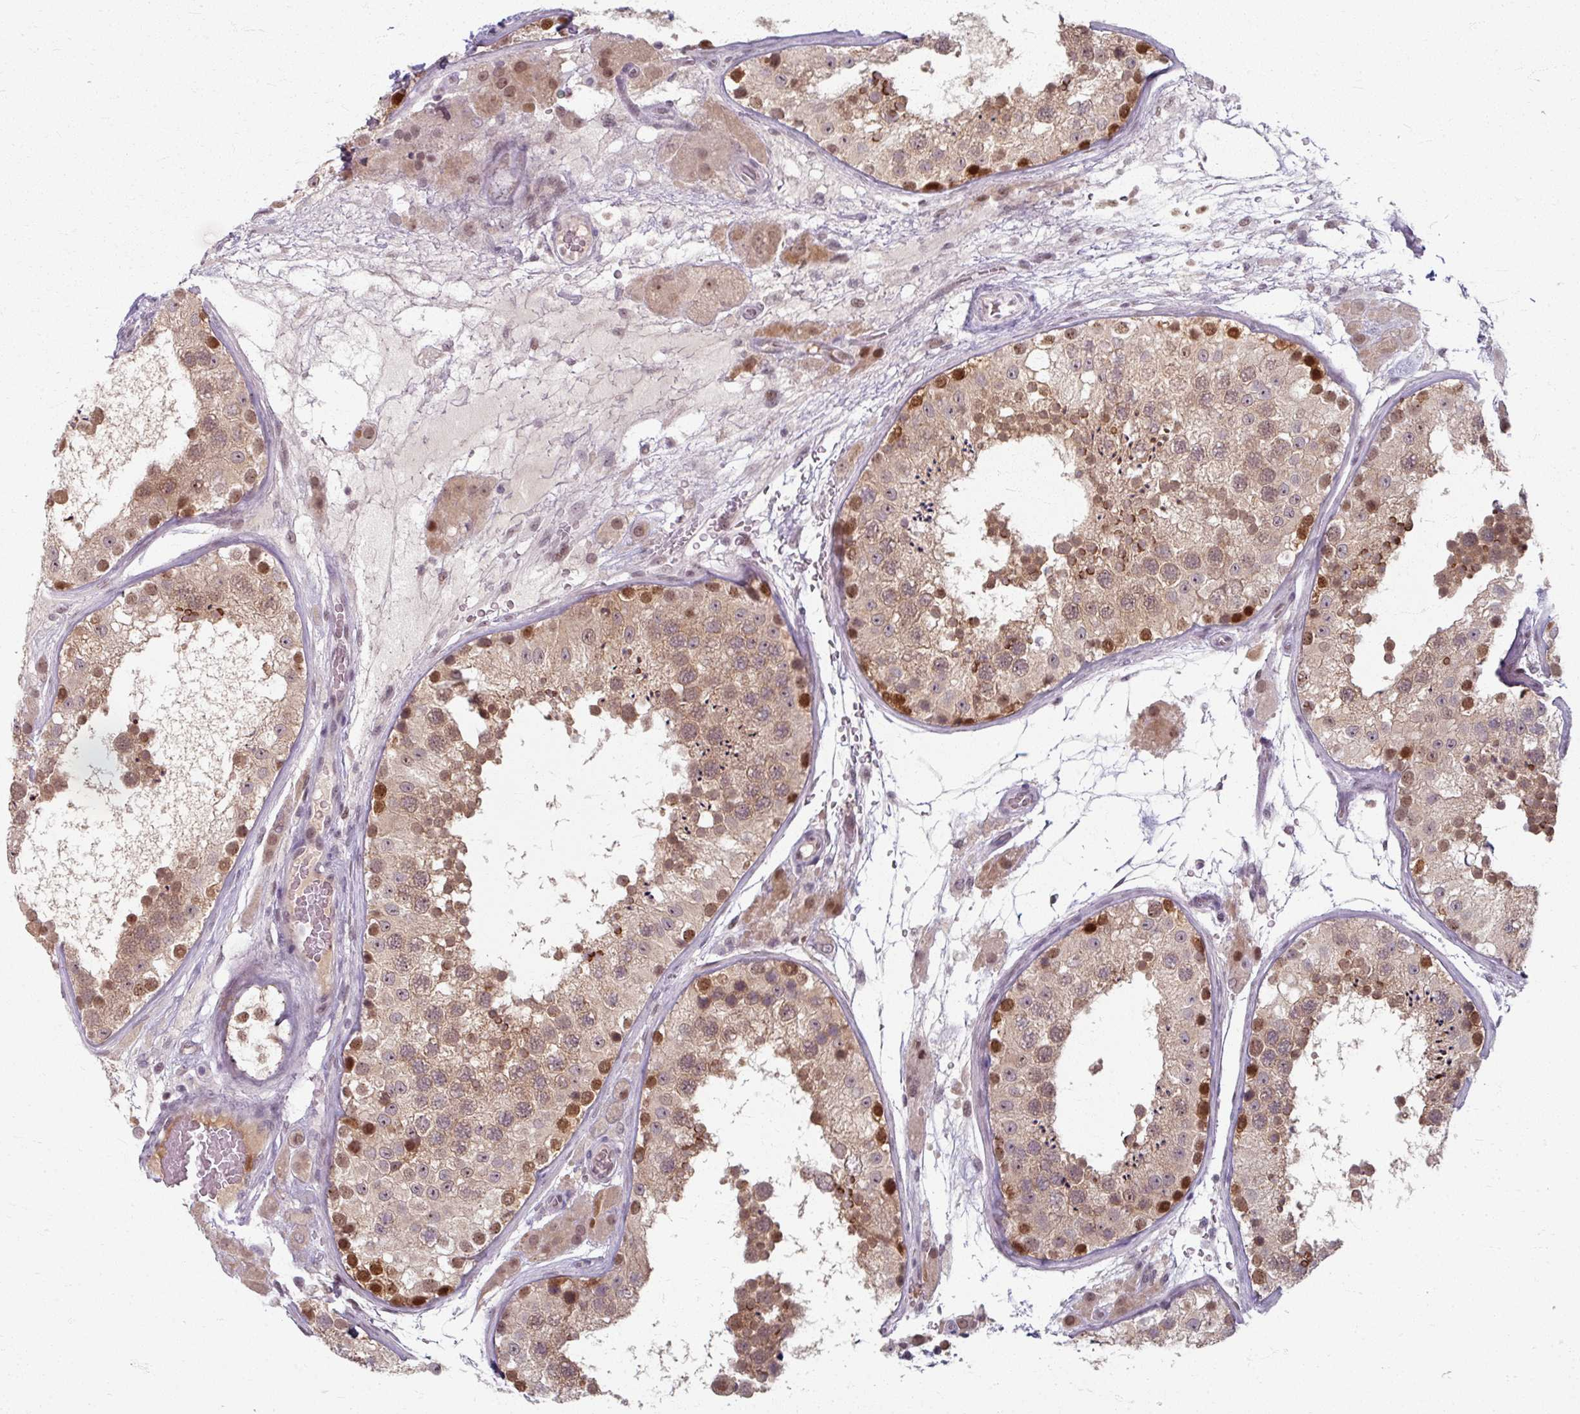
{"staining": {"intensity": "moderate", "quantity": ">75%", "location": "cytoplasmic/membranous,nuclear"}, "tissue": "testis", "cell_type": "Cells in seminiferous ducts", "image_type": "normal", "snomed": [{"axis": "morphology", "description": "Normal tissue, NOS"}, {"axis": "topography", "description": "Testis"}], "caption": "The immunohistochemical stain shows moderate cytoplasmic/membranous,nuclear expression in cells in seminiferous ducts of normal testis. (DAB (3,3'-diaminobenzidine) IHC, brown staining for protein, blue staining for nuclei).", "gene": "KLC3", "patient": {"sex": "male", "age": 26}}